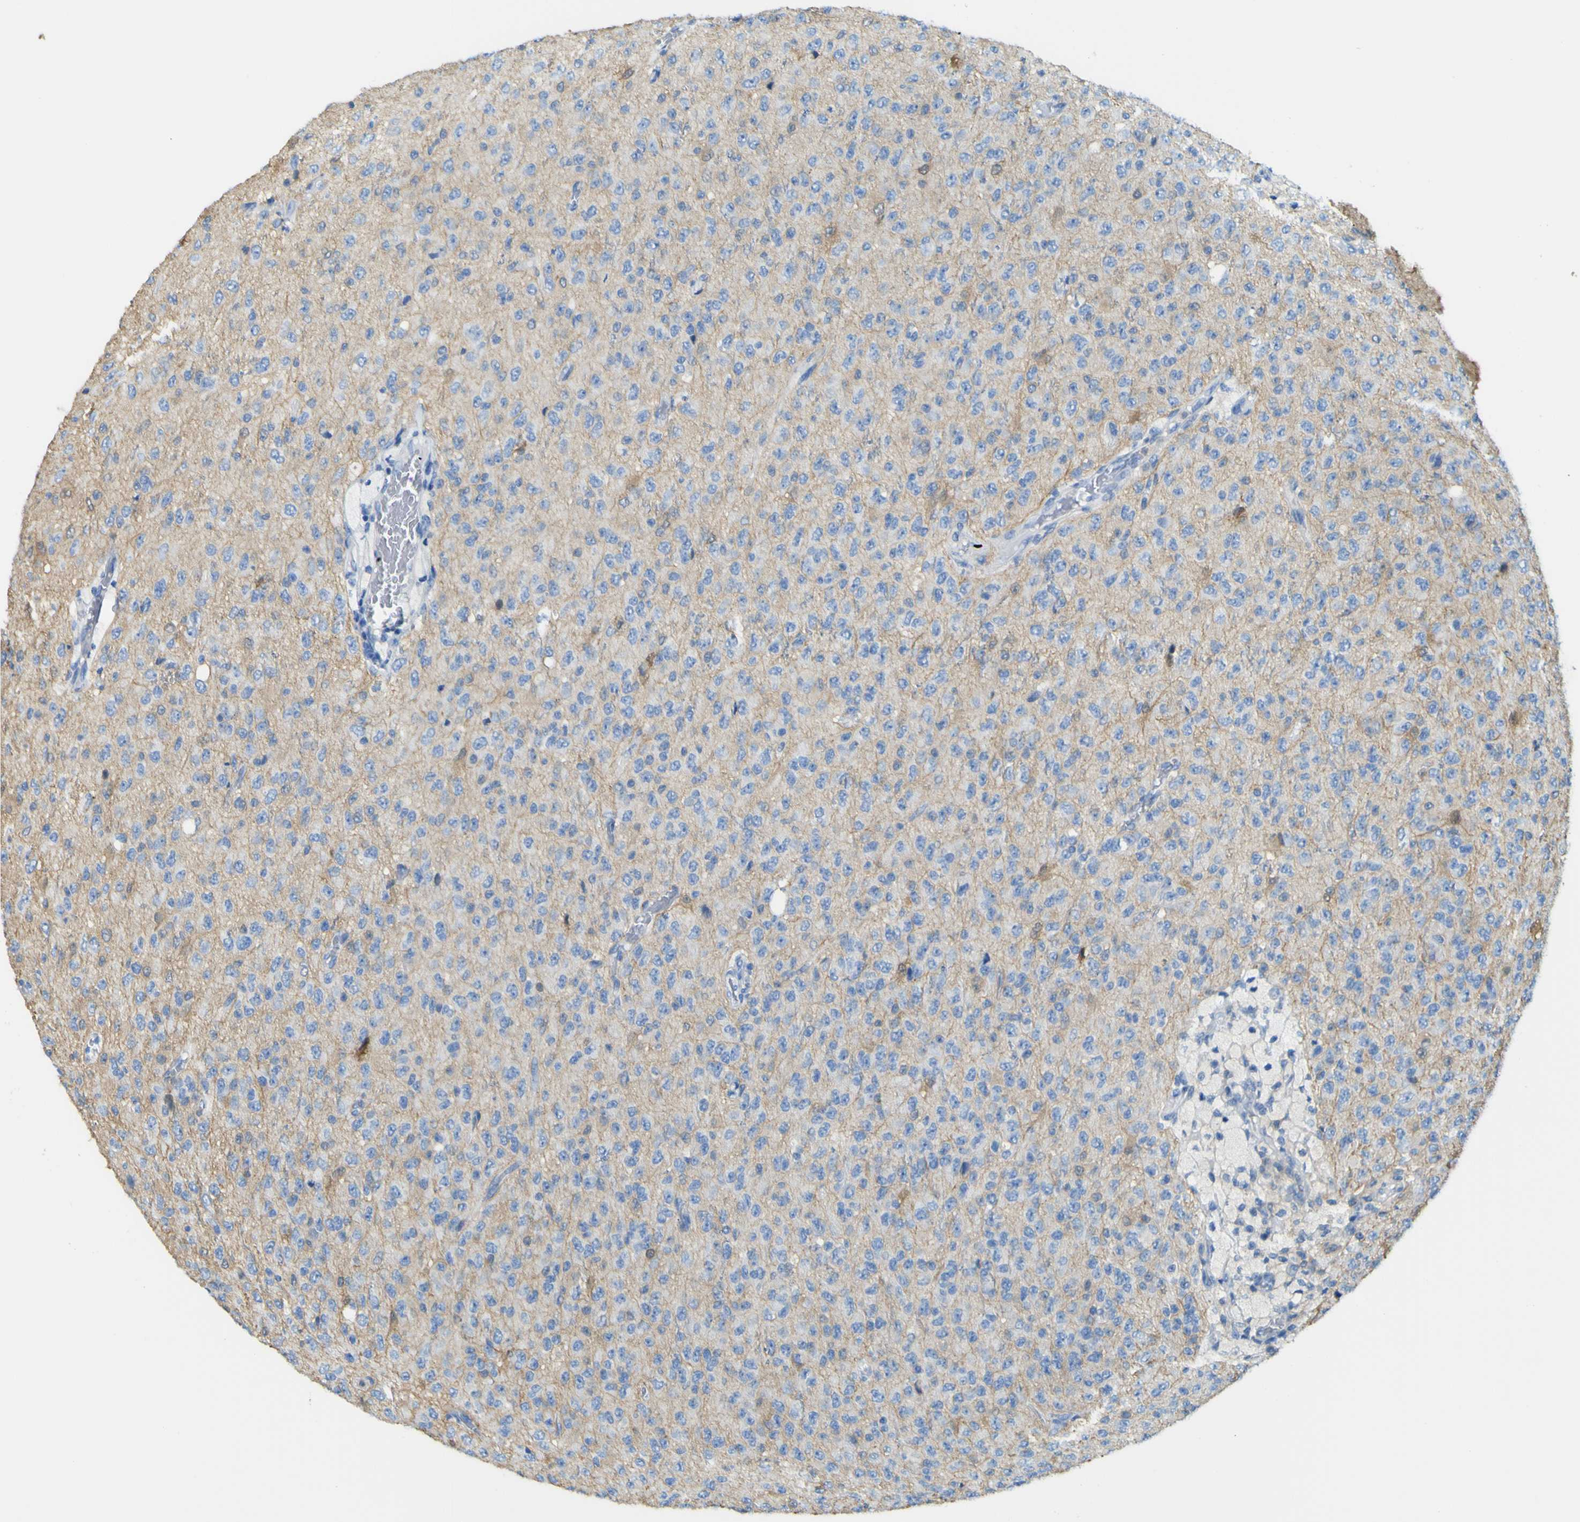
{"staining": {"intensity": "negative", "quantity": "none", "location": "none"}, "tissue": "glioma", "cell_type": "Tumor cells", "image_type": "cancer", "snomed": [{"axis": "morphology", "description": "Glioma, malignant, High grade"}, {"axis": "topography", "description": "pancreas cauda"}], "caption": "Immunohistochemistry histopathology image of neoplastic tissue: human glioma stained with DAB shows no significant protein positivity in tumor cells. (DAB immunohistochemistry (IHC), high magnification).", "gene": "ABHD3", "patient": {"sex": "male", "age": 60}}